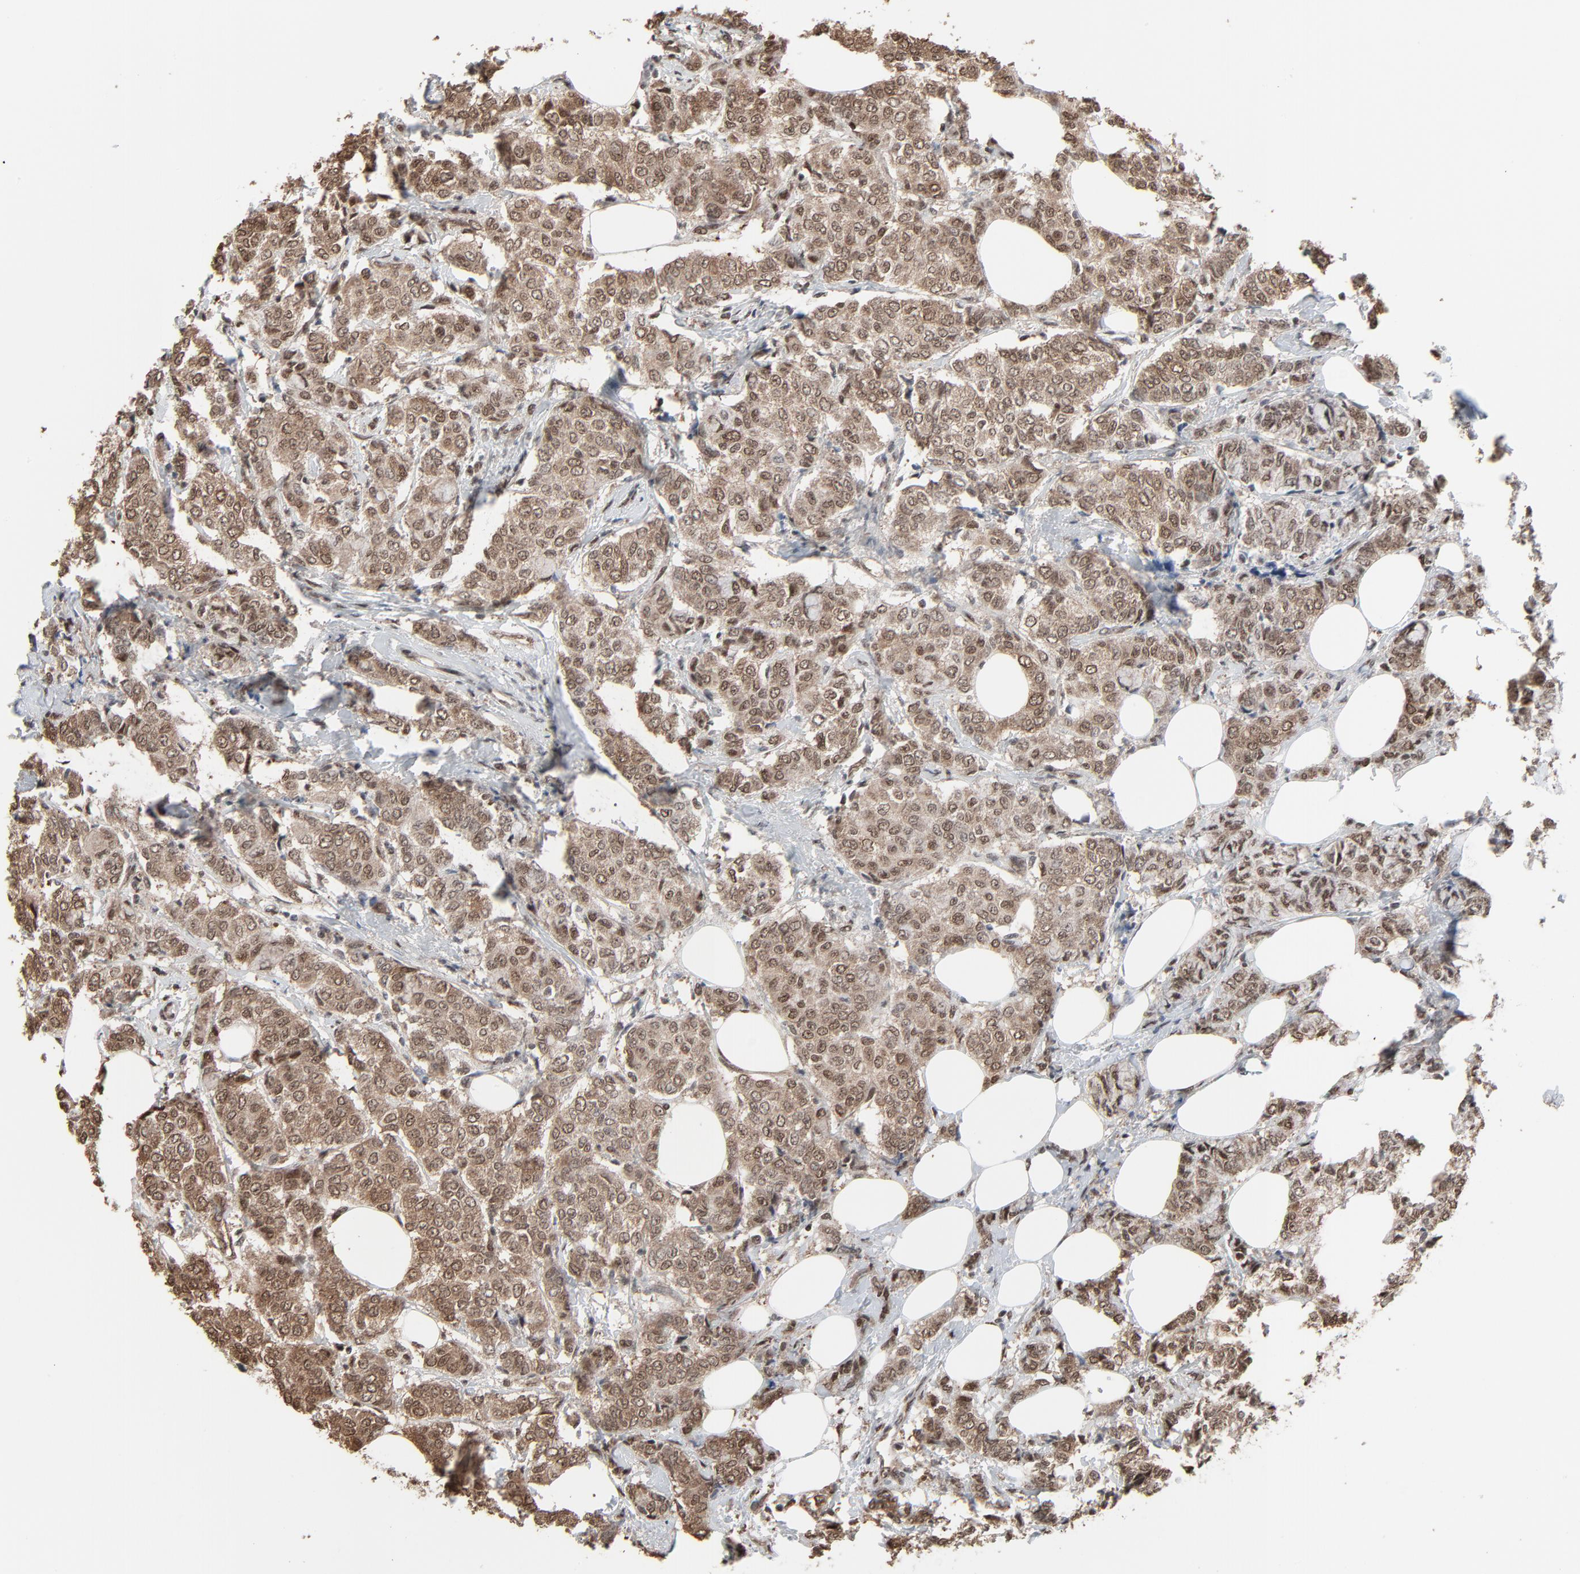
{"staining": {"intensity": "moderate", "quantity": ">75%", "location": "cytoplasmic/membranous,nuclear"}, "tissue": "breast cancer", "cell_type": "Tumor cells", "image_type": "cancer", "snomed": [{"axis": "morphology", "description": "Lobular carcinoma"}, {"axis": "topography", "description": "Breast"}], "caption": "Protein staining by IHC exhibits moderate cytoplasmic/membranous and nuclear expression in approximately >75% of tumor cells in lobular carcinoma (breast).", "gene": "MEIS2", "patient": {"sex": "female", "age": 60}}